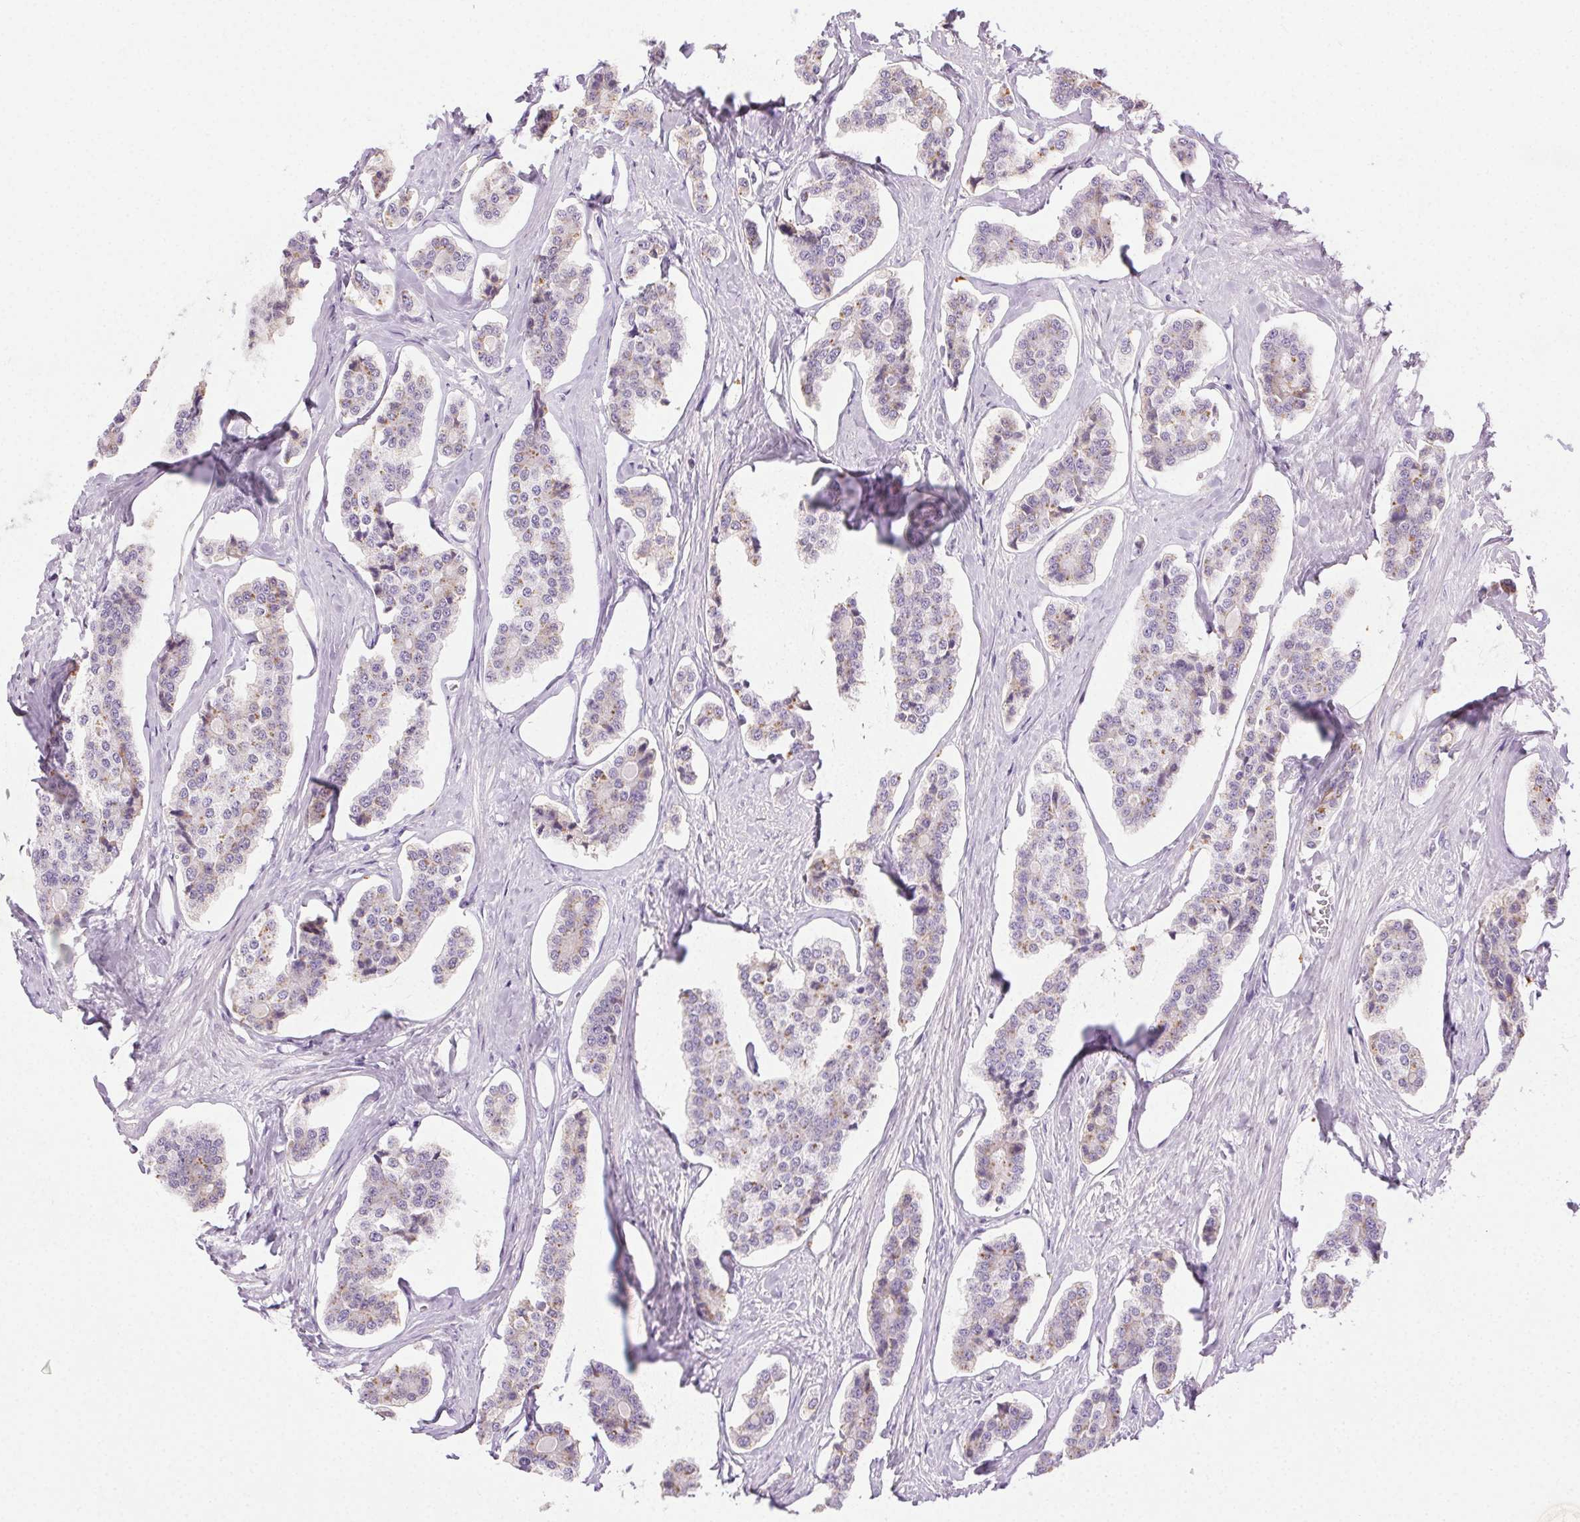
{"staining": {"intensity": "negative", "quantity": "none", "location": "none"}, "tissue": "carcinoid", "cell_type": "Tumor cells", "image_type": "cancer", "snomed": [{"axis": "morphology", "description": "Carcinoid, malignant, NOS"}, {"axis": "topography", "description": "Small intestine"}], "caption": "Immunohistochemistry of human carcinoid (malignant) demonstrates no positivity in tumor cells.", "gene": "BPIFB2", "patient": {"sex": "female", "age": 65}}